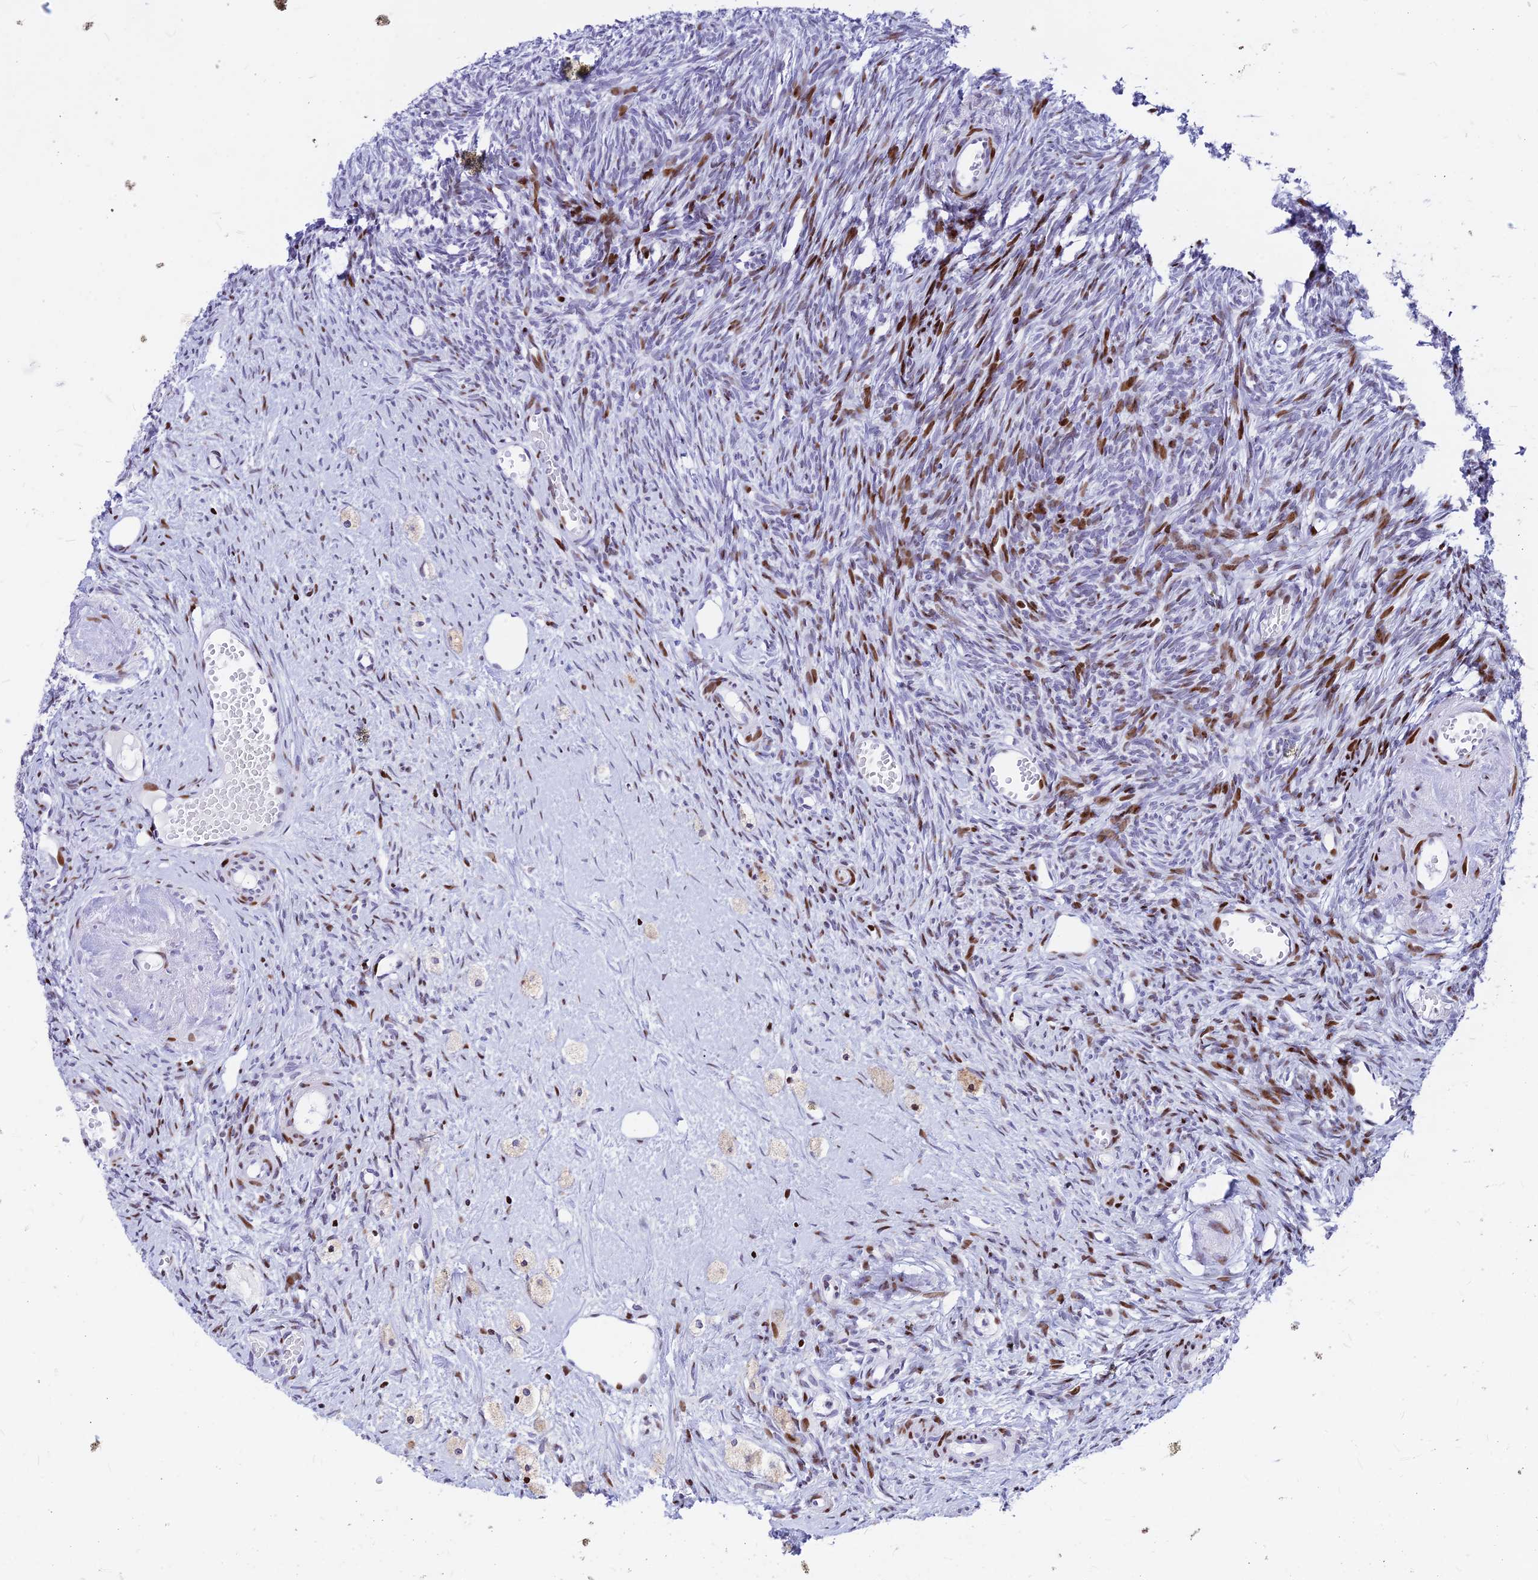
{"staining": {"intensity": "negative", "quantity": "none", "location": "none"}, "tissue": "ovary", "cell_type": "Follicle cells", "image_type": "normal", "snomed": [{"axis": "morphology", "description": "Normal tissue, NOS"}, {"axis": "topography", "description": "Ovary"}], "caption": "This micrograph is of unremarkable ovary stained with immunohistochemistry to label a protein in brown with the nuclei are counter-stained blue. There is no expression in follicle cells. (DAB (3,3'-diaminobenzidine) immunohistochemistry visualized using brightfield microscopy, high magnification).", "gene": "PRPS1", "patient": {"sex": "female", "age": 51}}